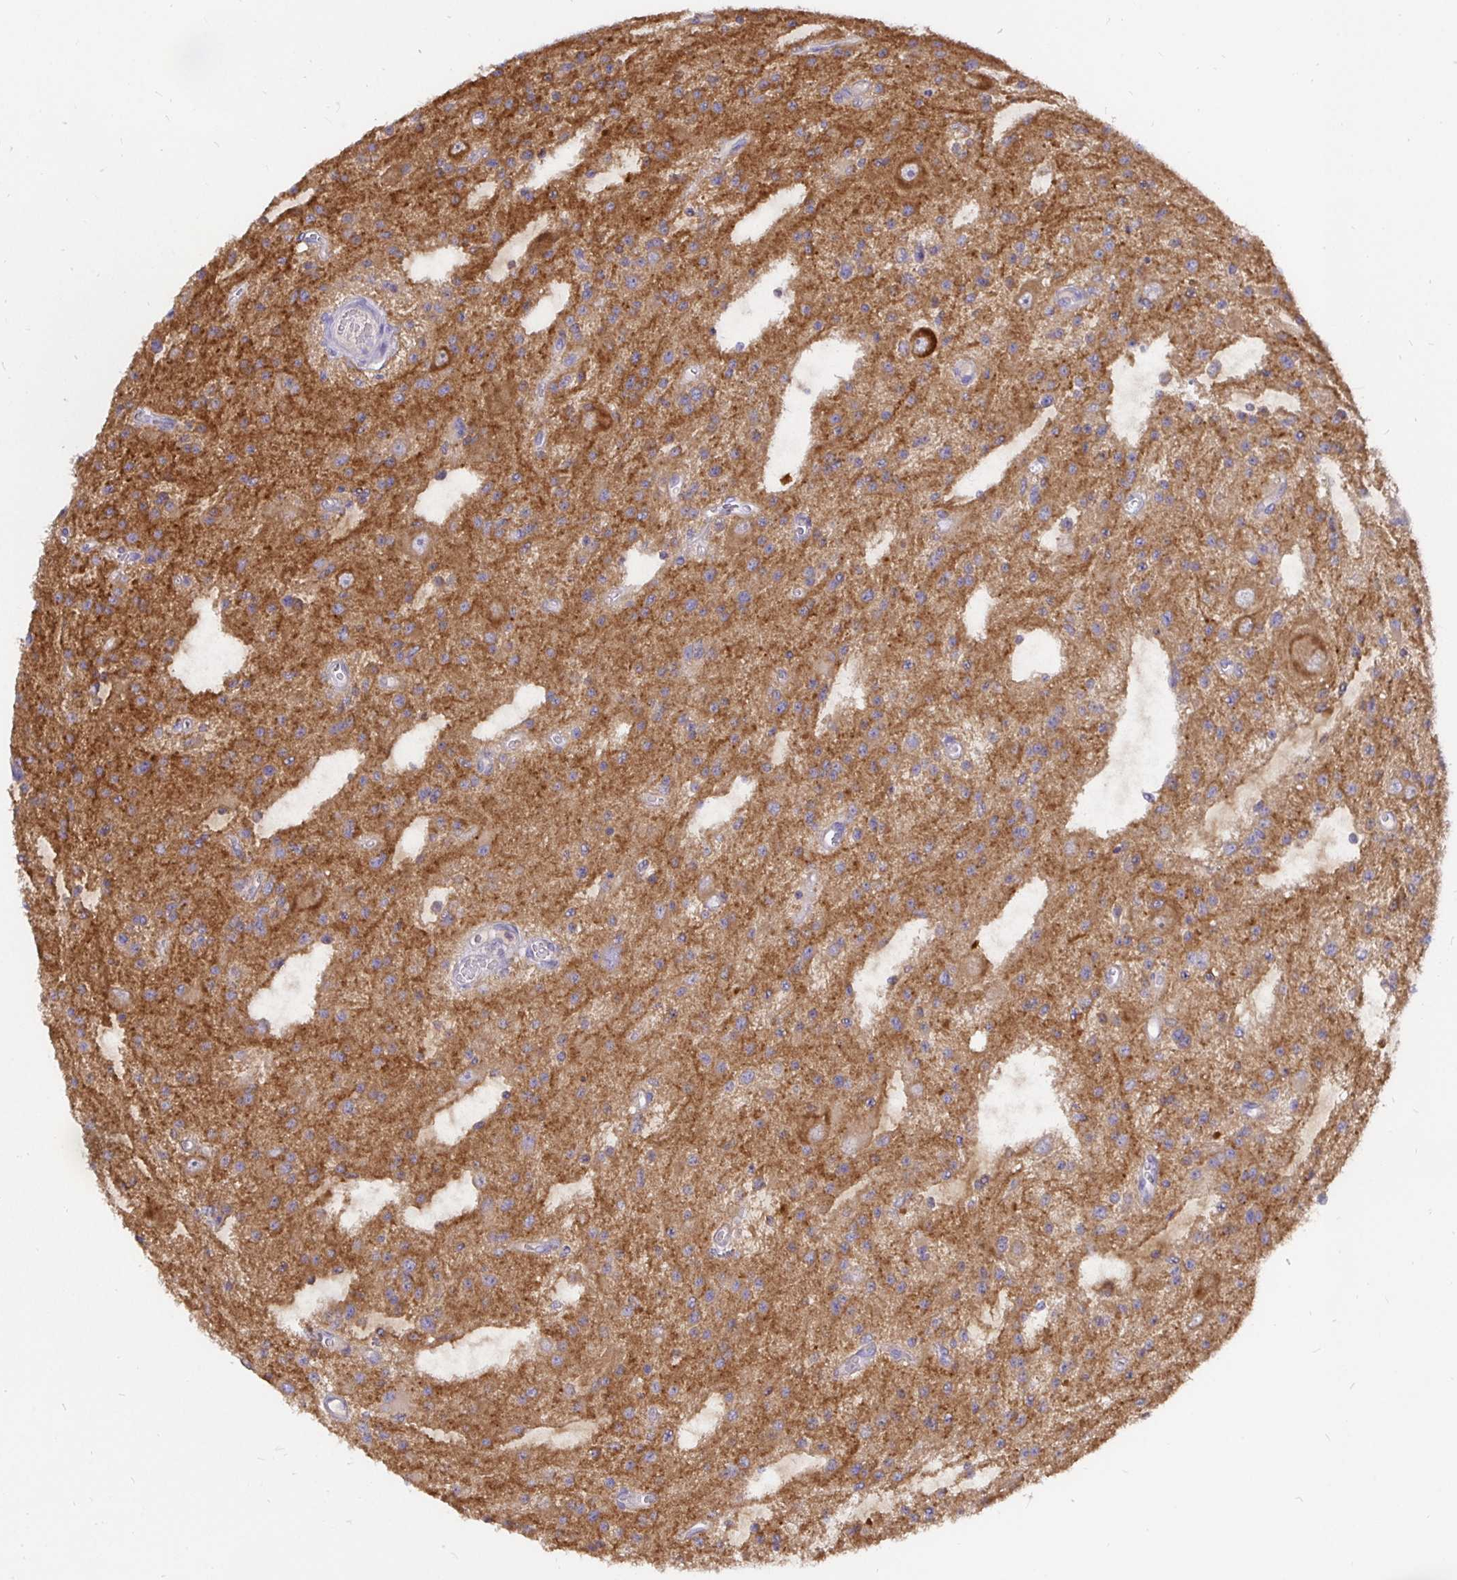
{"staining": {"intensity": "moderate", "quantity": "25%-75%", "location": "cytoplasmic/membranous"}, "tissue": "glioma", "cell_type": "Tumor cells", "image_type": "cancer", "snomed": [{"axis": "morphology", "description": "Glioma, malignant, Low grade"}, {"axis": "topography", "description": "Brain"}], "caption": "A micrograph of glioma stained for a protein reveals moderate cytoplasmic/membranous brown staining in tumor cells. Nuclei are stained in blue.", "gene": "KIF21A", "patient": {"sex": "male", "age": 43}}